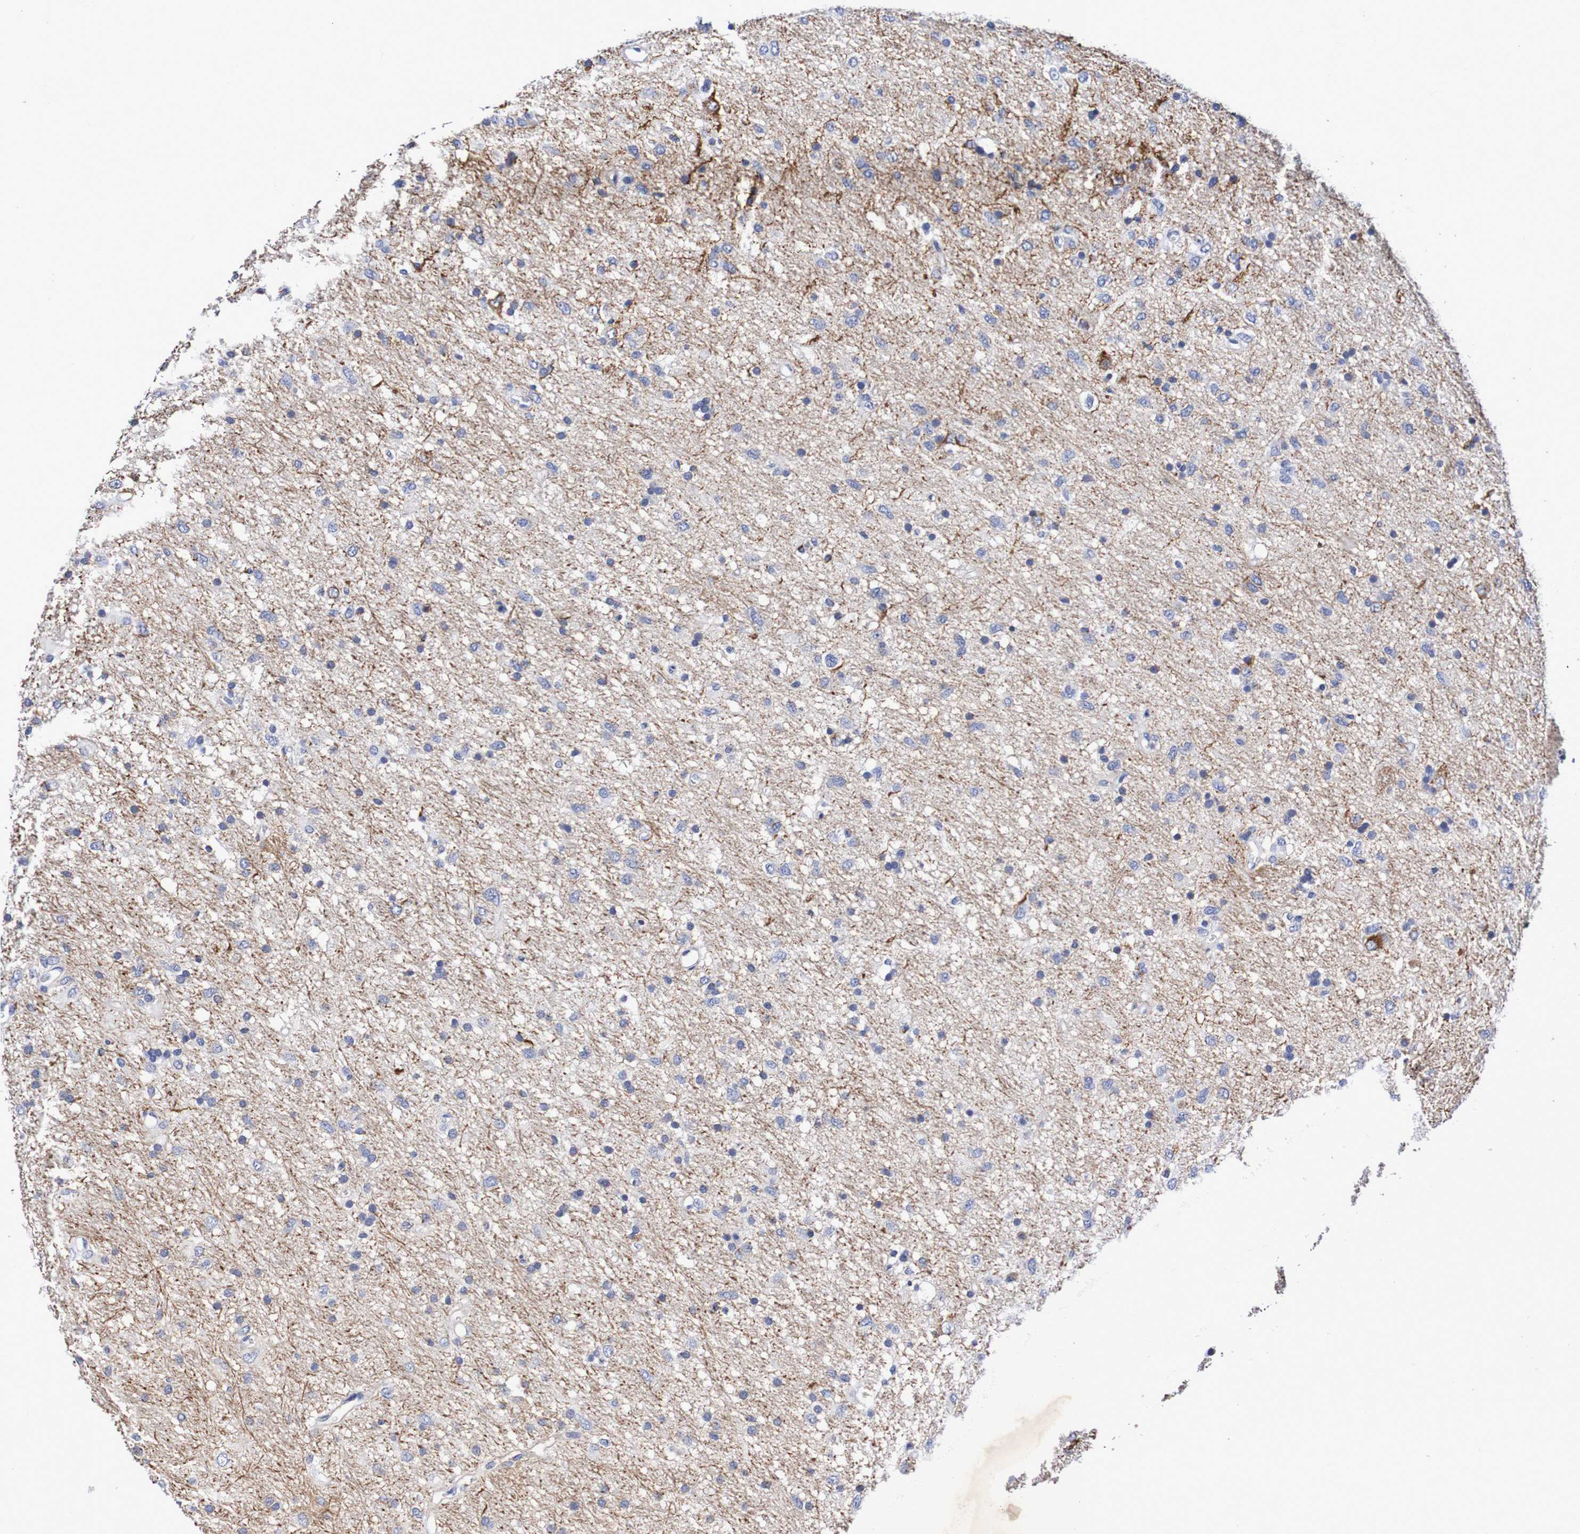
{"staining": {"intensity": "negative", "quantity": "none", "location": "none"}, "tissue": "glioma", "cell_type": "Tumor cells", "image_type": "cancer", "snomed": [{"axis": "morphology", "description": "Glioma, malignant, Low grade"}, {"axis": "topography", "description": "Brain"}], "caption": "This photomicrograph is of glioma stained with IHC to label a protein in brown with the nuclei are counter-stained blue. There is no expression in tumor cells.", "gene": "SEZ6", "patient": {"sex": "male", "age": 77}}